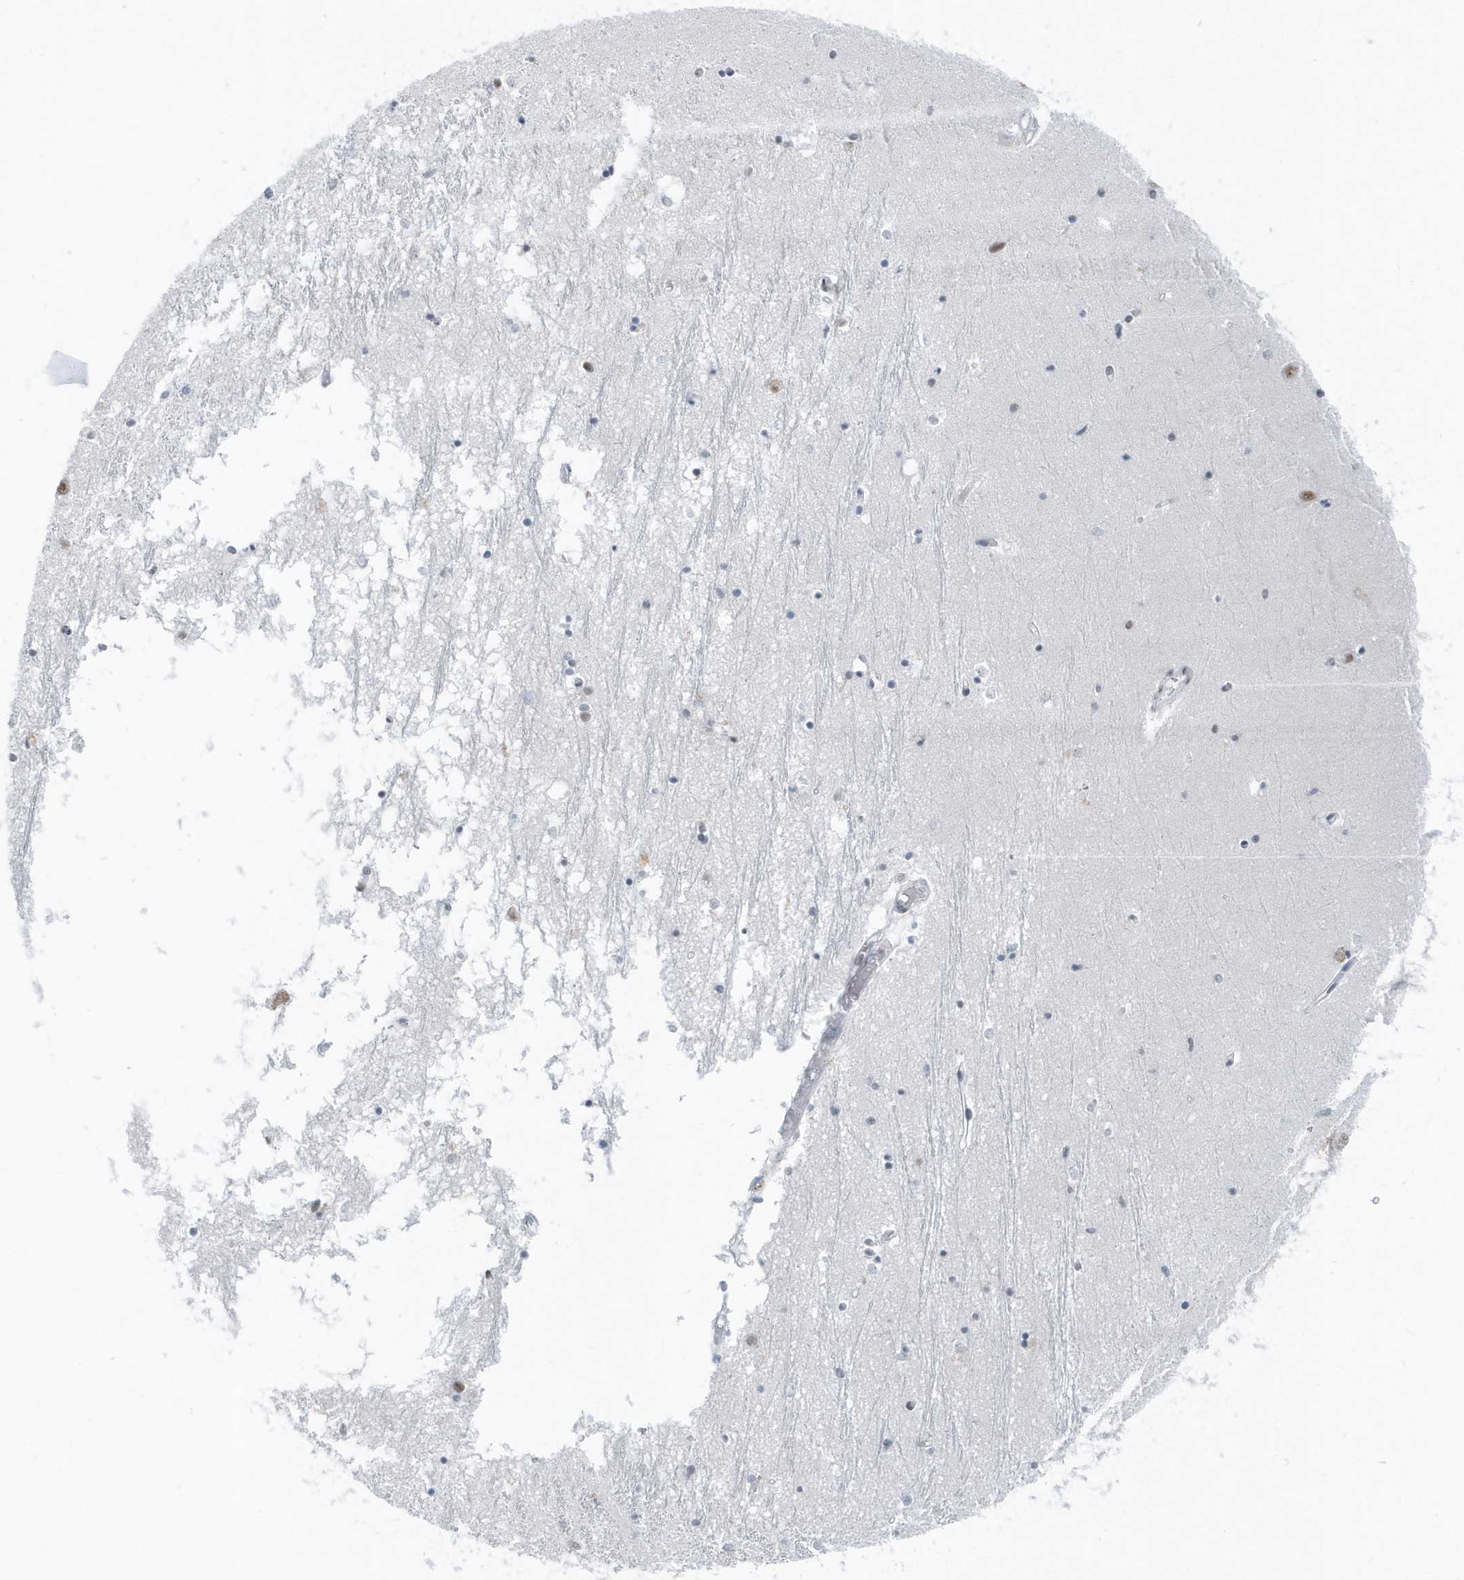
{"staining": {"intensity": "negative", "quantity": "none", "location": "none"}, "tissue": "hippocampus", "cell_type": "Glial cells", "image_type": "normal", "snomed": [{"axis": "morphology", "description": "Normal tissue, NOS"}, {"axis": "topography", "description": "Hippocampus"}], "caption": "A high-resolution image shows immunohistochemistry (IHC) staining of benign hippocampus, which reveals no significant expression in glial cells.", "gene": "FIP1L1", "patient": {"sex": "male", "age": 70}}